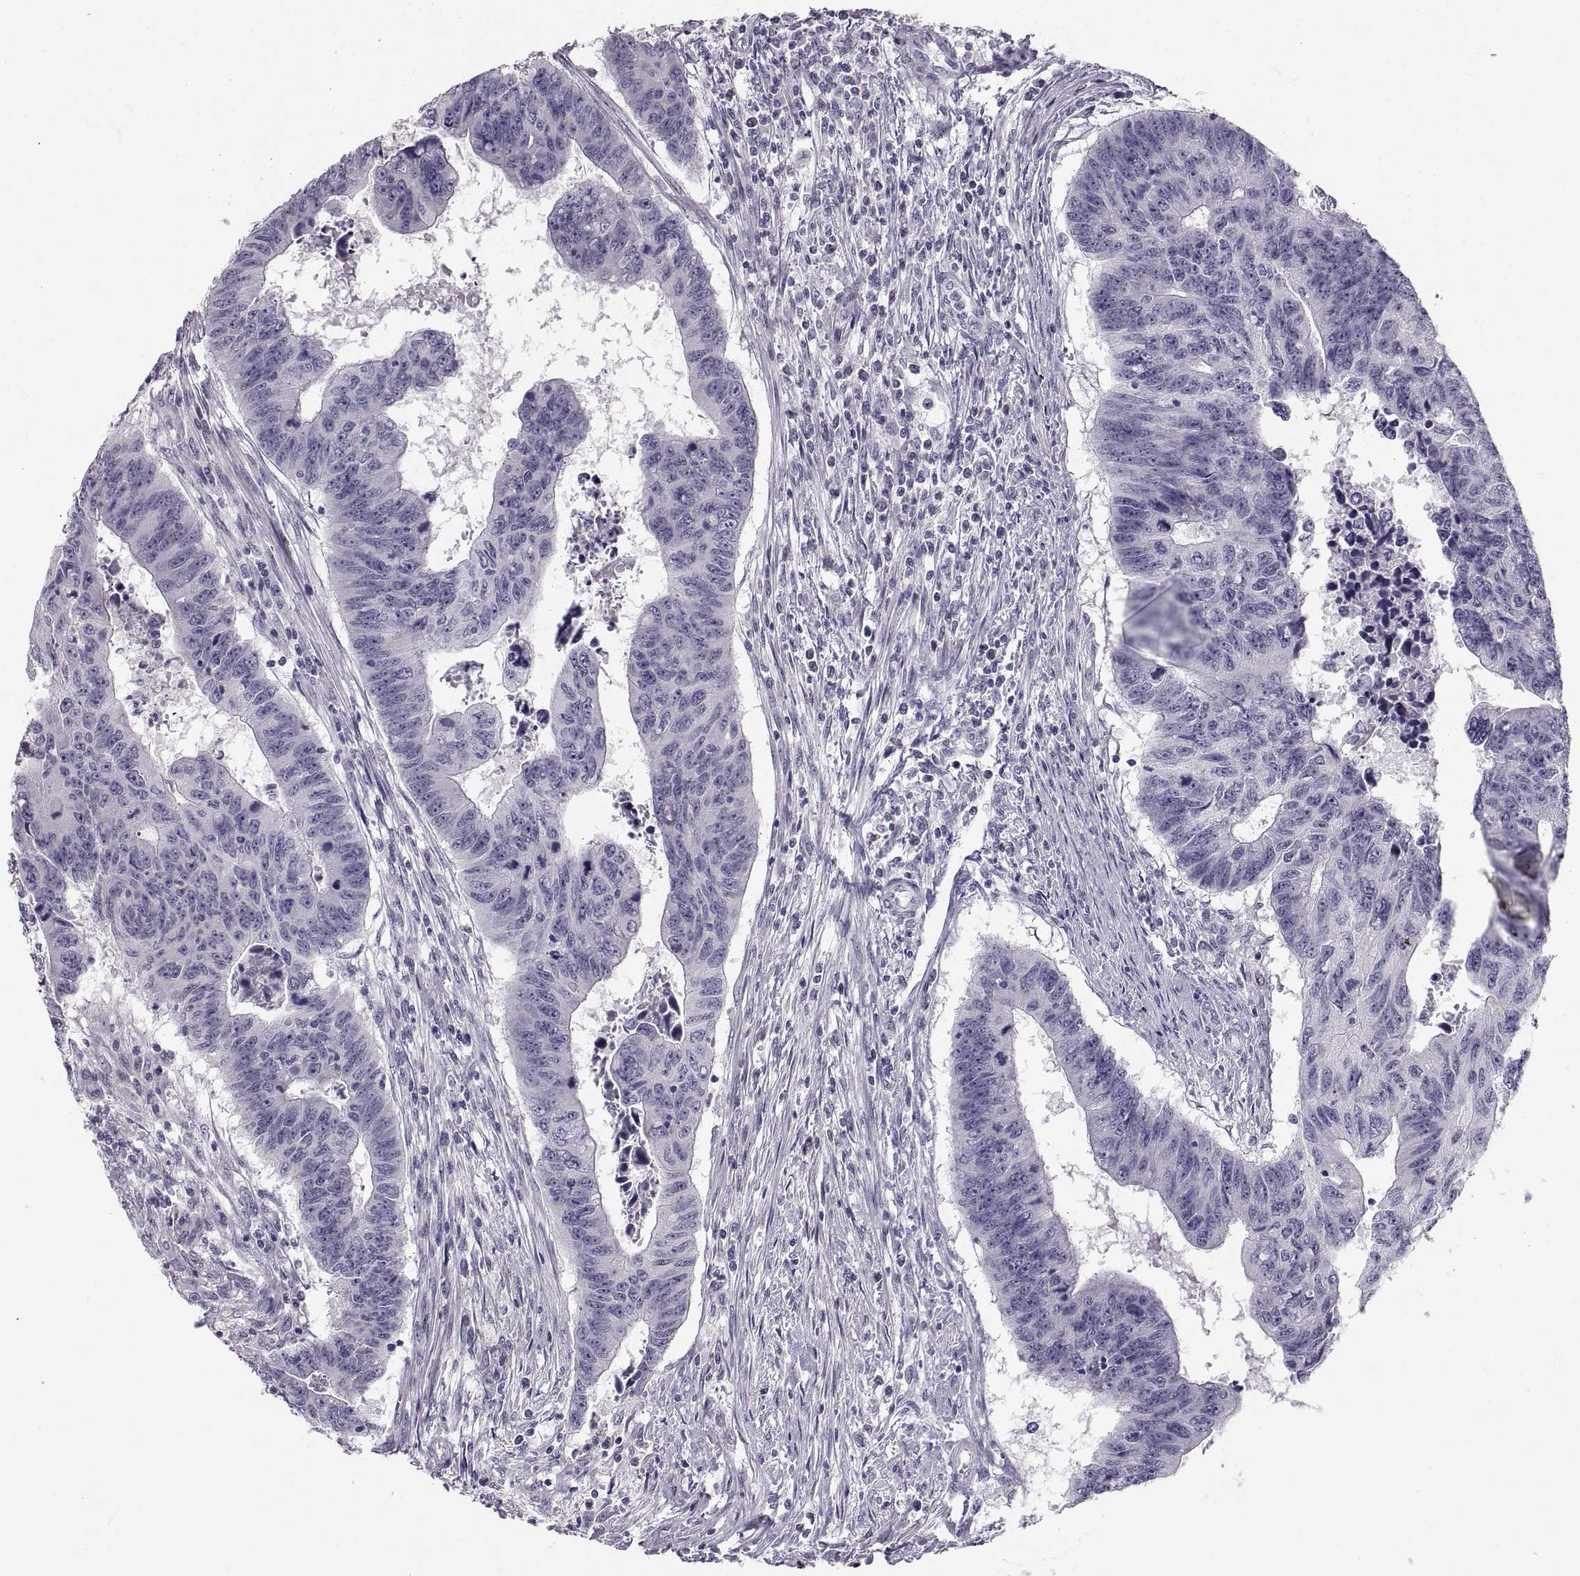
{"staining": {"intensity": "negative", "quantity": "none", "location": "none"}, "tissue": "colorectal cancer", "cell_type": "Tumor cells", "image_type": "cancer", "snomed": [{"axis": "morphology", "description": "Adenocarcinoma, NOS"}, {"axis": "topography", "description": "Rectum"}], "caption": "Immunohistochemical staining of colorectal cancer shows no significant positivity in tumor cells. (DAB (3,3'-diaminobenzidine) immunohistochemistry (IHC) with hematoxylin counter stain).", "gene": "ZNF185", "patient": {"sex": "female", "age": 85}}